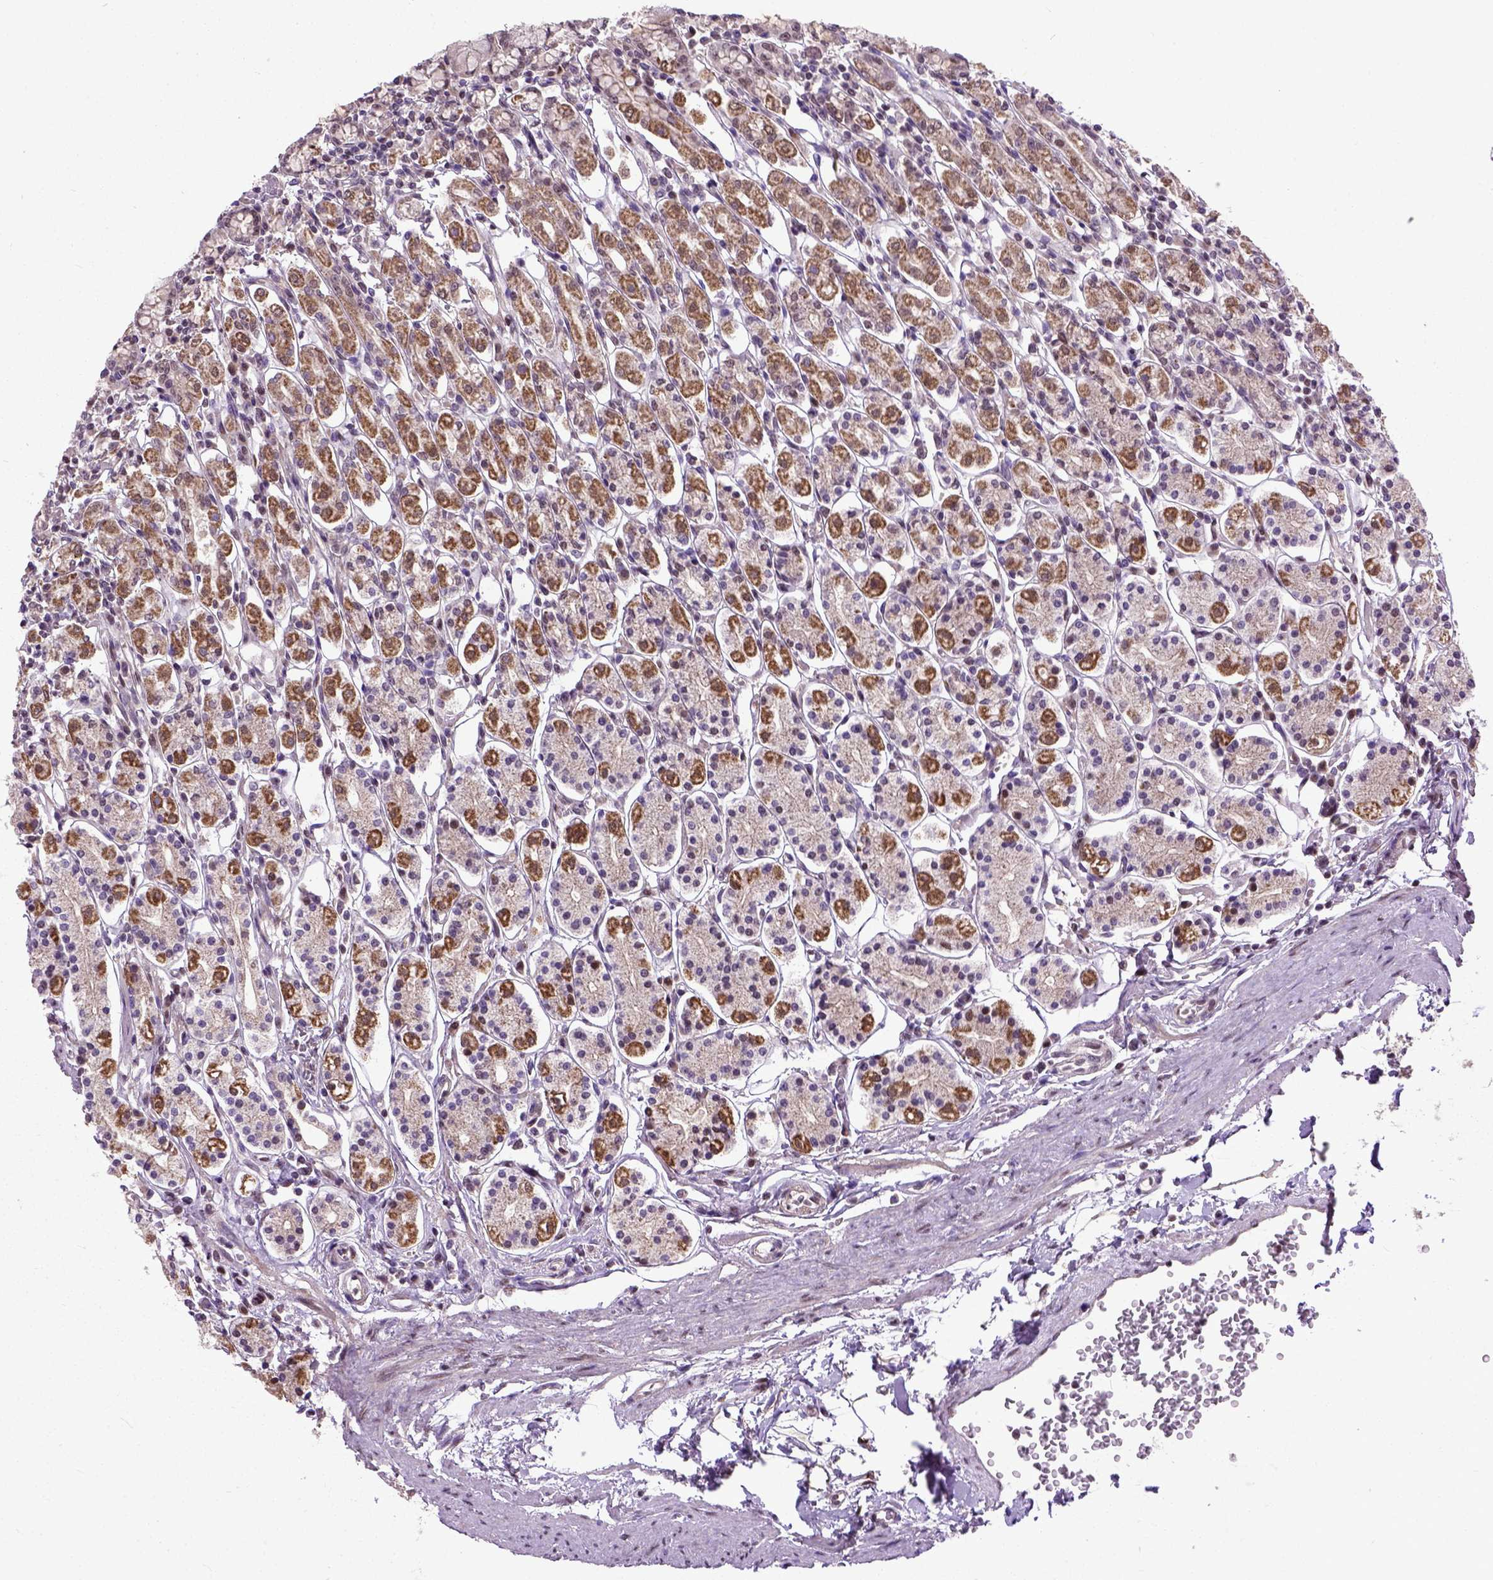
{"staining": {"intensity": "moderate", "quantity": "25%-75%", "location": "cytoplasmic/membranous,nuclear"}, "tissue": "stomach", "cell_type": "Glandular cells", "image_type": "normal", "snomed": [{"axis": "morphology", "description": "Normal tissue, NOS"}, {"axis": "topography", "description": "Stomach, upper"}, {"axis": "topography", "description": "Stomach"}], "caption": "Protein staining displays moderate cytoplasmic/membranous,nuclear expression in approximately 25%-75% of glandular cells in benign stomach. Immunohistochemistry (ihc) stains the protein in brown and the nuclei are stained blue.", "gene": "UBA3", "patient": {"sex": "male", "age": 62}}